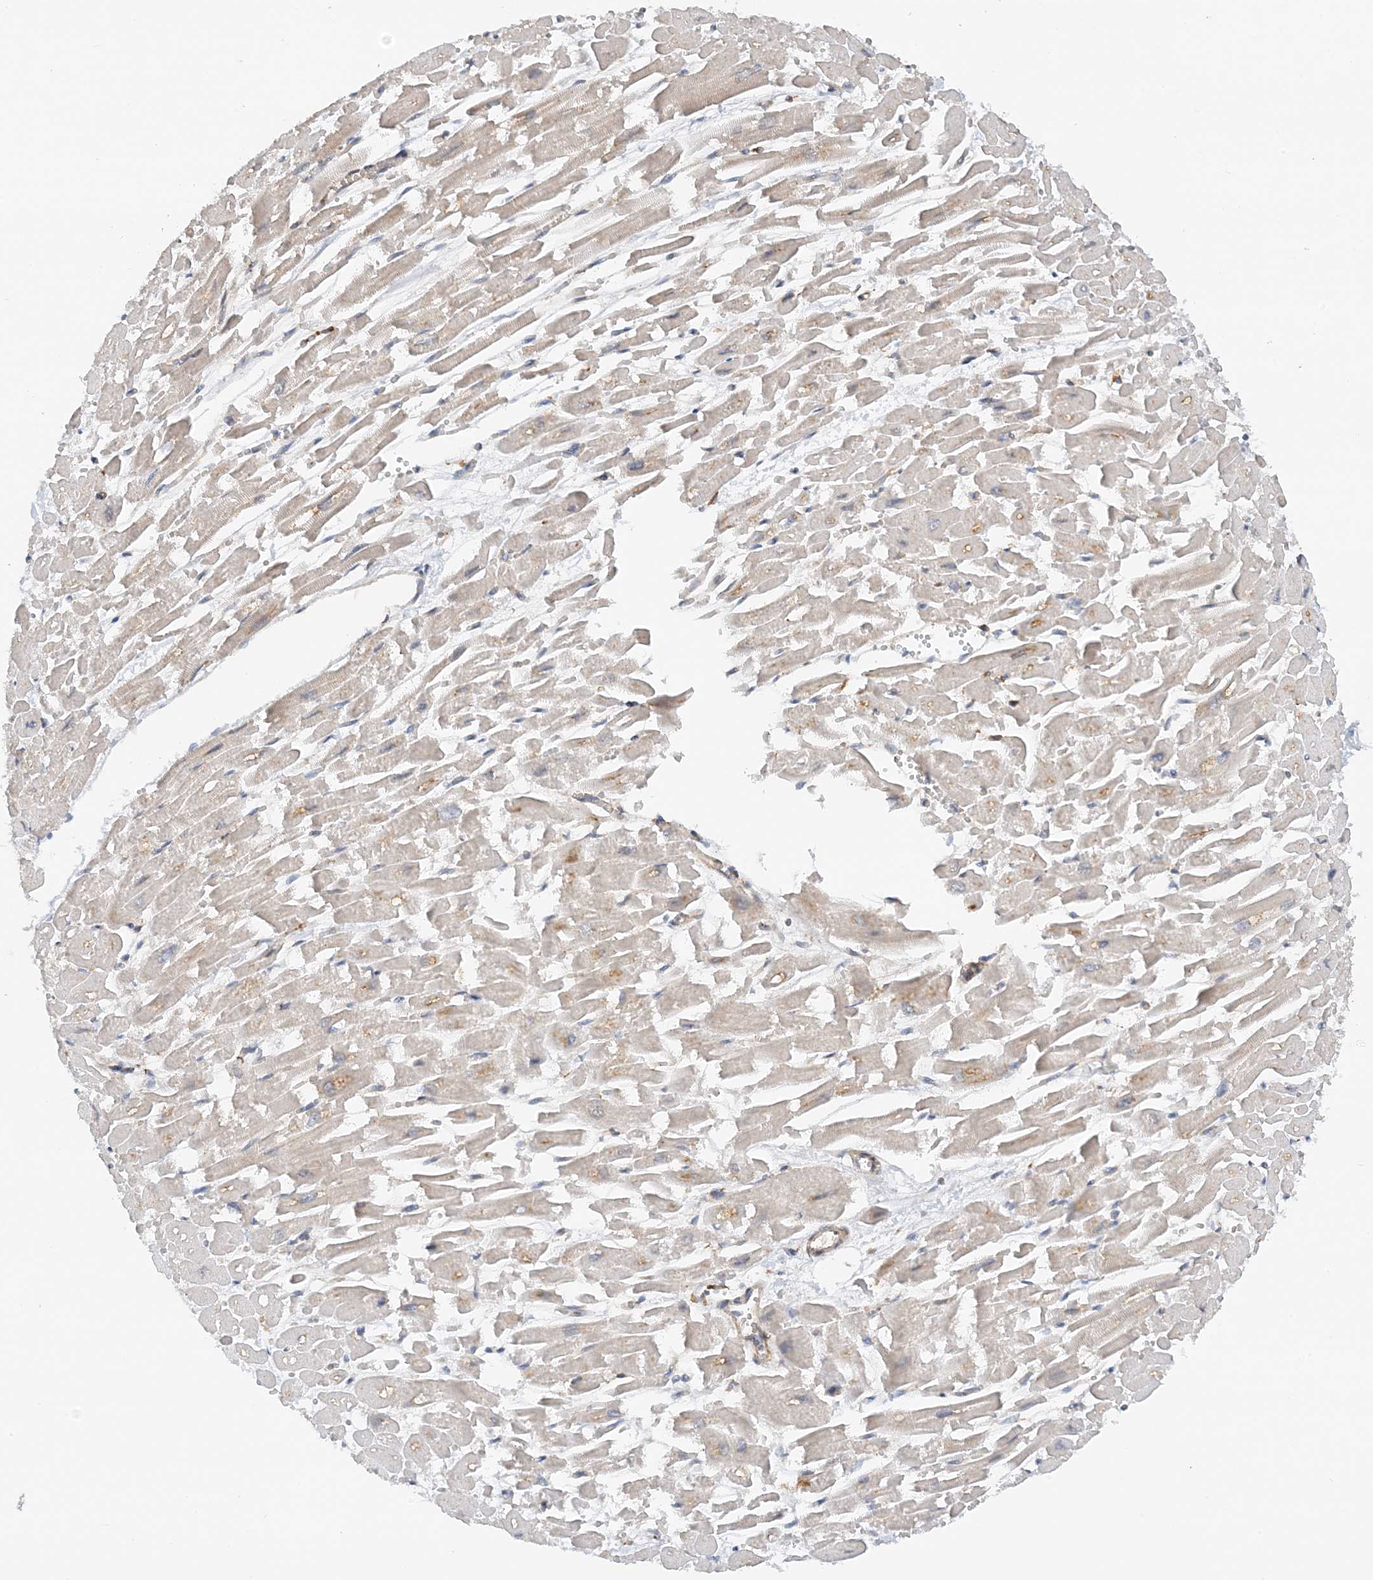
{"staining": {"intensity": "weak", "quantity": "<25%", "location": "cytoplasmic/membranous"}, "tissue": "heart muscle", "cell_type": "Cardiomyocytes", "image_type": "normal", "snomed": [{"axis": "morphology", "description": "Normal tissue, NOS"}, {"axis": "topography", "description": "Heart"}], "caption": "This micrograph is of normal heart muscle stained with IHC to label a protein in brown with the nuclei are counter-stained blue. There is no positivity in cardiomyocytes.", "gene": "TATDN3", "patient": {"sex": "male", "age": 54}}